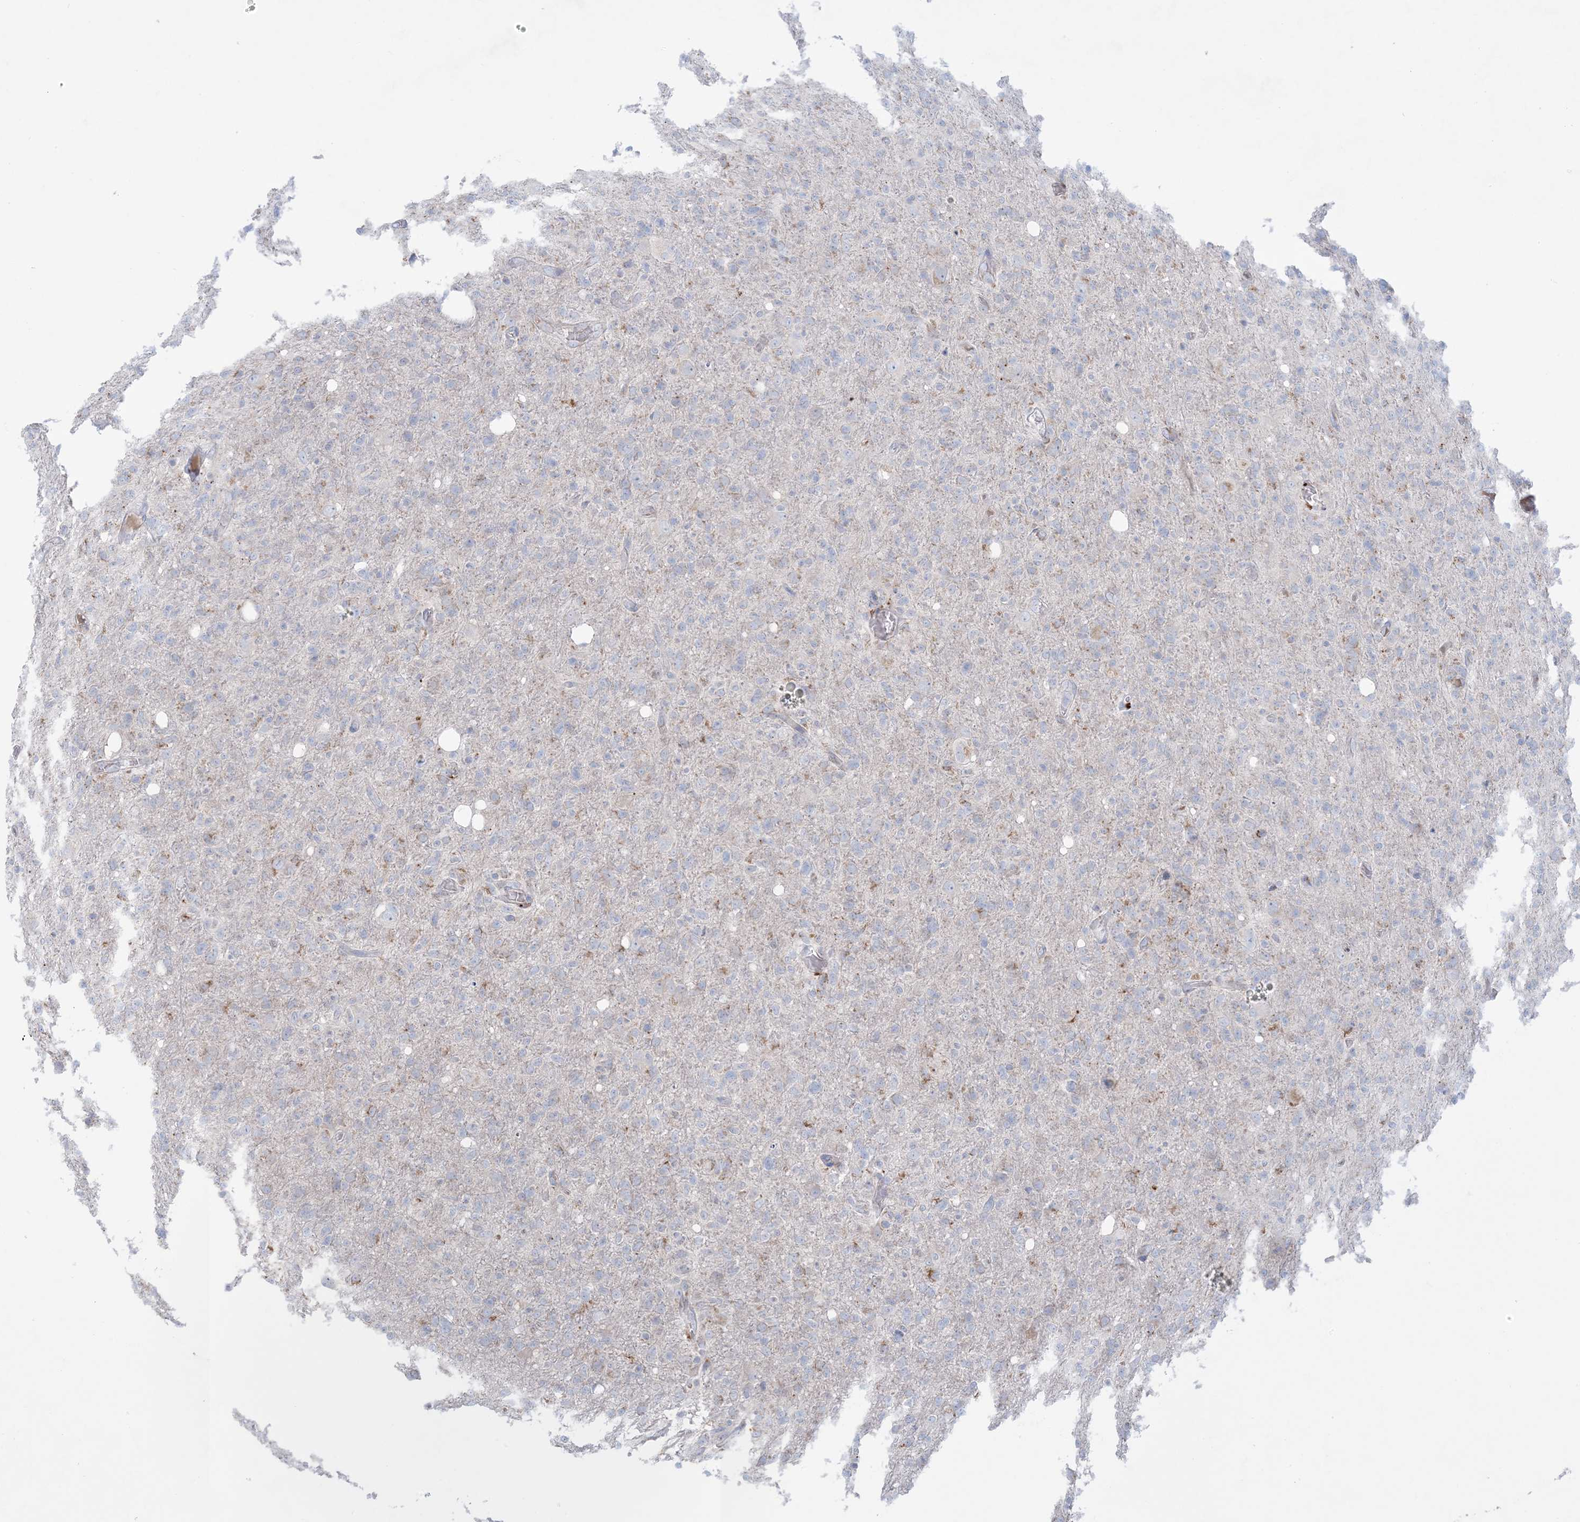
{"staining": {"intensity": "negative", "quantity": "none", "location": "none"}, "tissue": "glioma", "cell_type": "Tumor cells", "image_type": "cancer", "snomed": [{"axis": "morphology", "description": "Glioma, malignant, High grade"}, {"axis": "topography", "description": "Brain"}], "caption": "IHC histopathology image of neoplastic tissue: glioma stained with DAB (3,3'-diaminobenzidine) shows no significant protein positivity in tumor cells.", "gene": "KCTD6", "patient": {"sex": "female", "age": 57}}